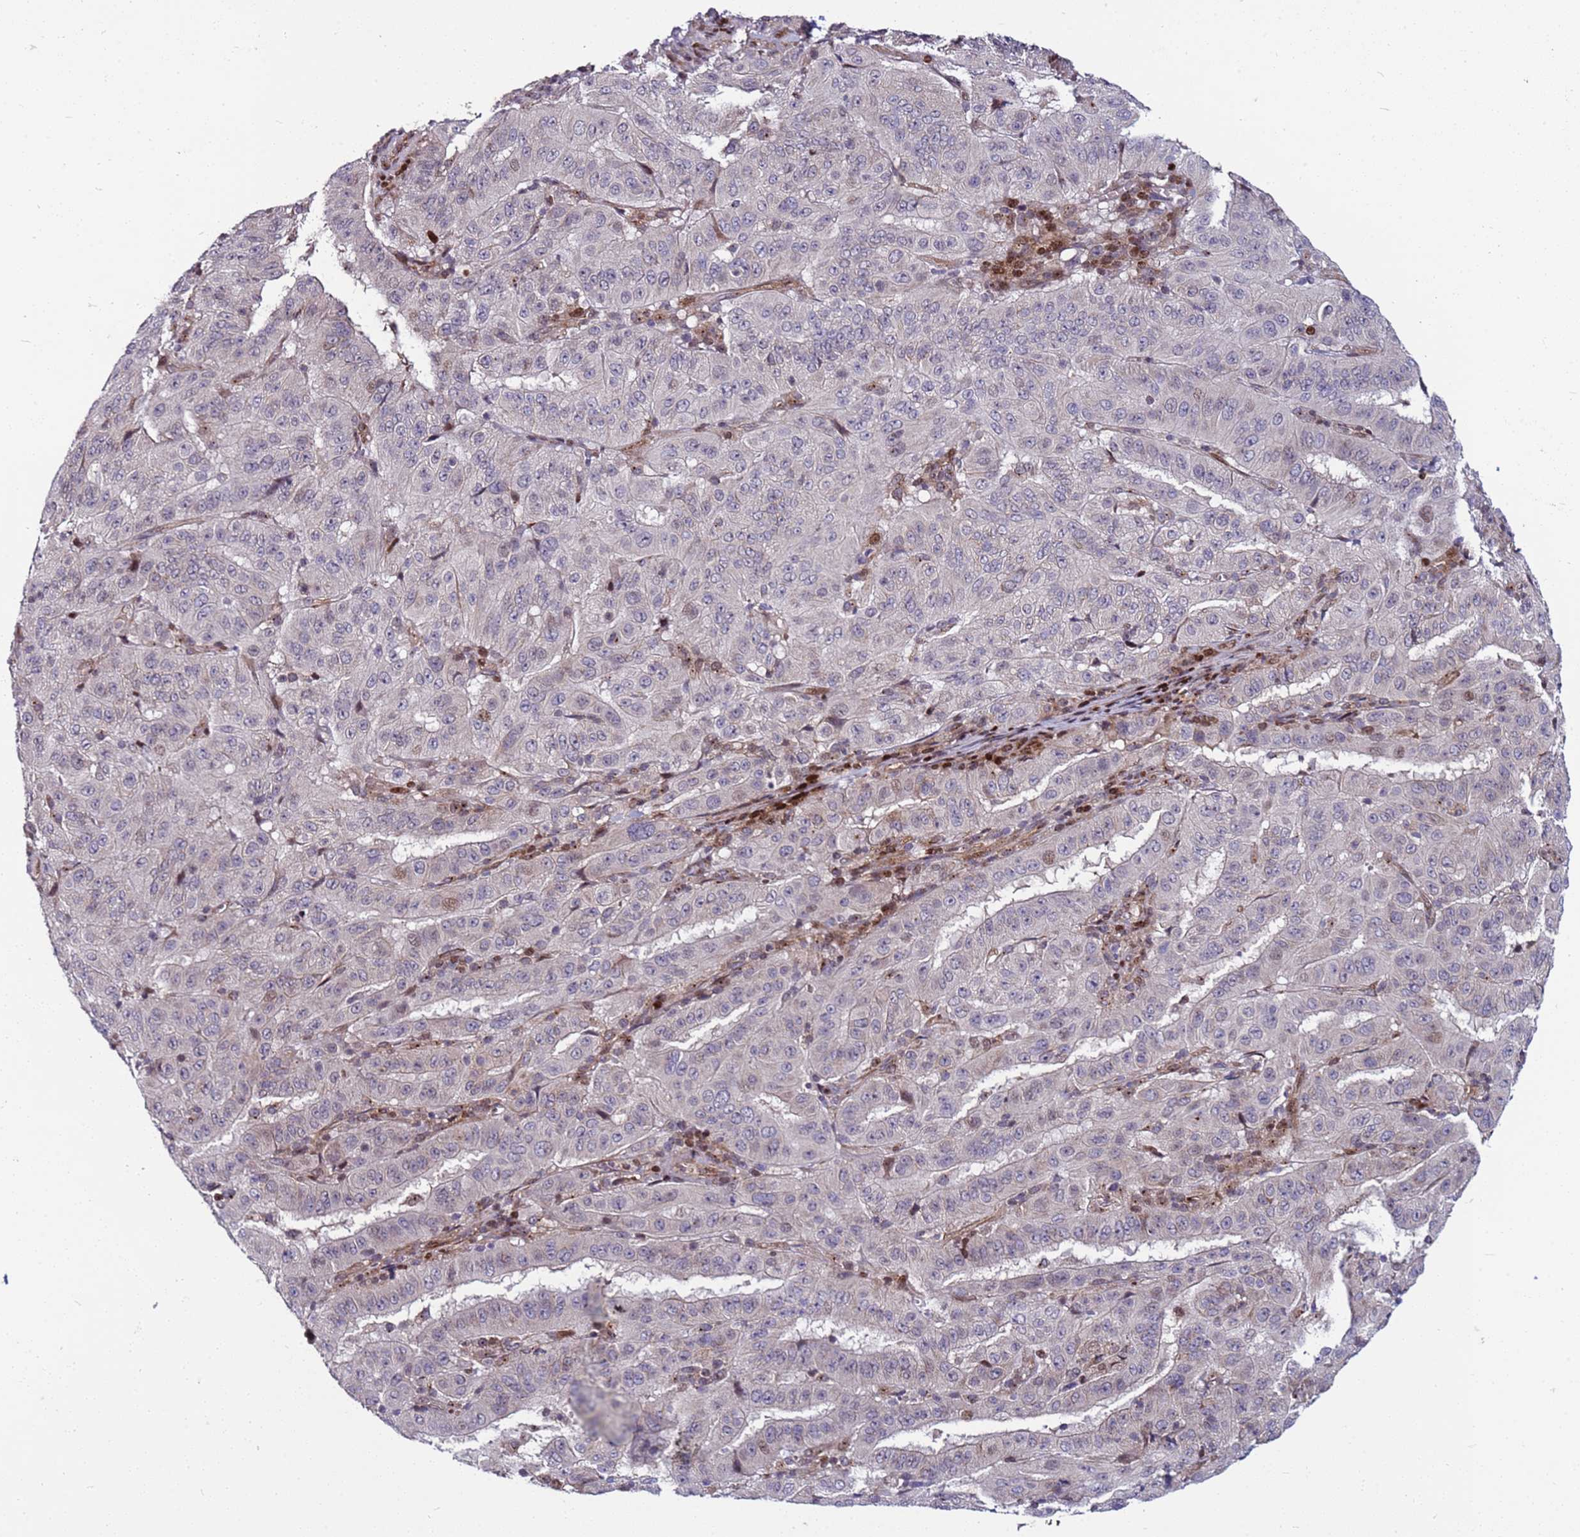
{"staining": {"intensity": "negative", "quantity": "none", "location": "none"}, "tissue": "pancreatic cancer", "cell_type": "Tumor cells", "image_type": "cancer", "snomed": [{"axis": "morphology", "description": "Adenocarcinoma, NOS"}, {"axis": "topography", "description": "Pancreas"}], "caption": "Tumor cells show no significant positivity in pancreatic adenocarcinoma.", "gene": "WBP11", "patient": {"sex": "male", "age": 63}}